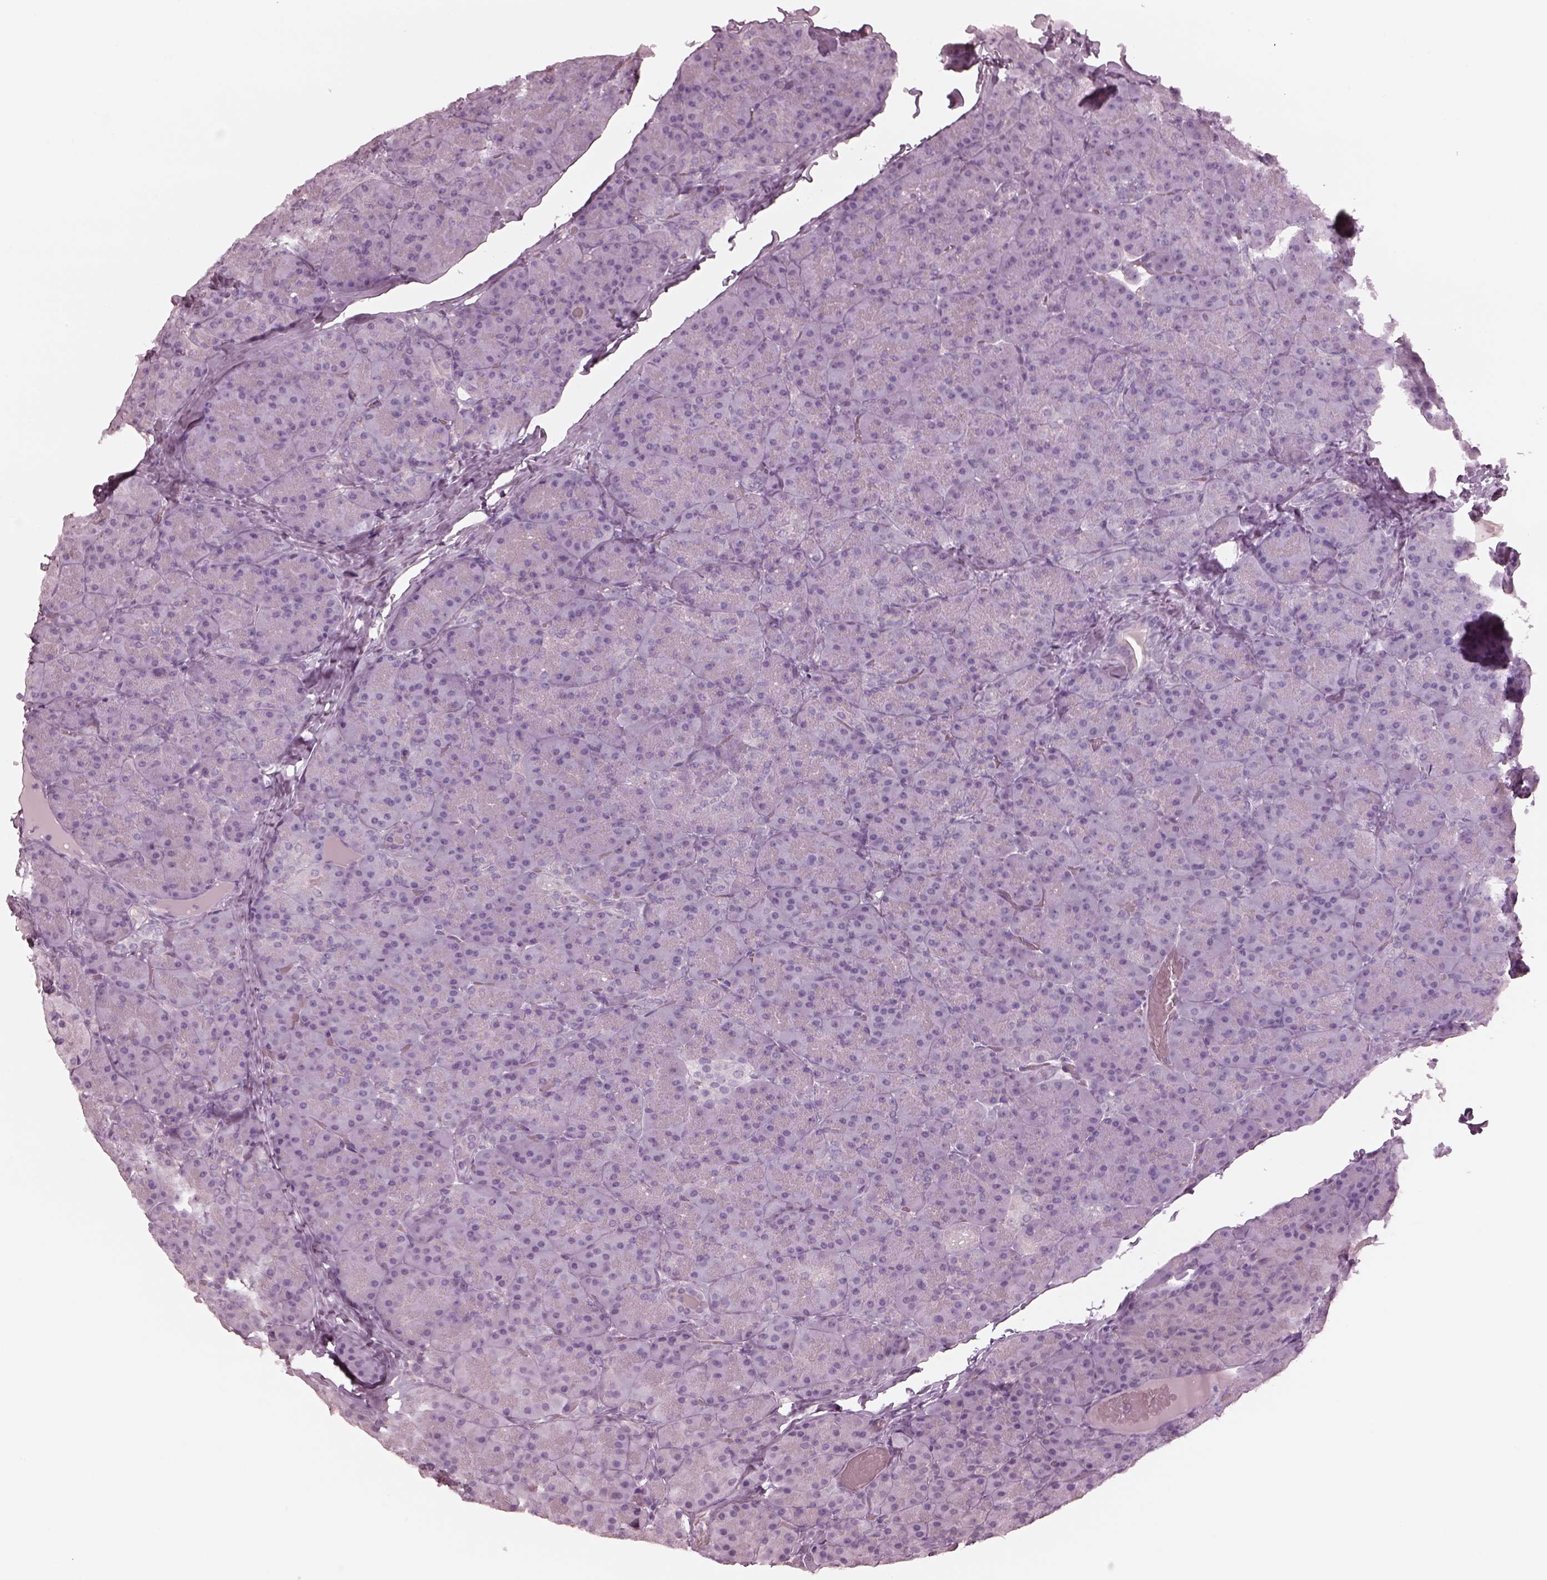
{"staining": {"intensity": "negative", "quantity": "none", "location": "none"}, "tissue": "pancreas", "cell_type": "Exocrine glandular cells", "image_type": "normal", "snomed": [{"axis": "morphology", "description": "Normal tissue, NOS"}, {"axis": "topography", "description": "Pancreas"}], "caption": "Pancreas was stained to show a protein in brown. There is no significant expression in exocrine glandular cells. Brightfield microscopy of IHC stained with DAB (3,3'-diaminobenzidine) (brown) and hematoxylin (blue), captured at high magnification.", "gene": "C2orf81", "patient": {"sex": "male", "age": 57}}